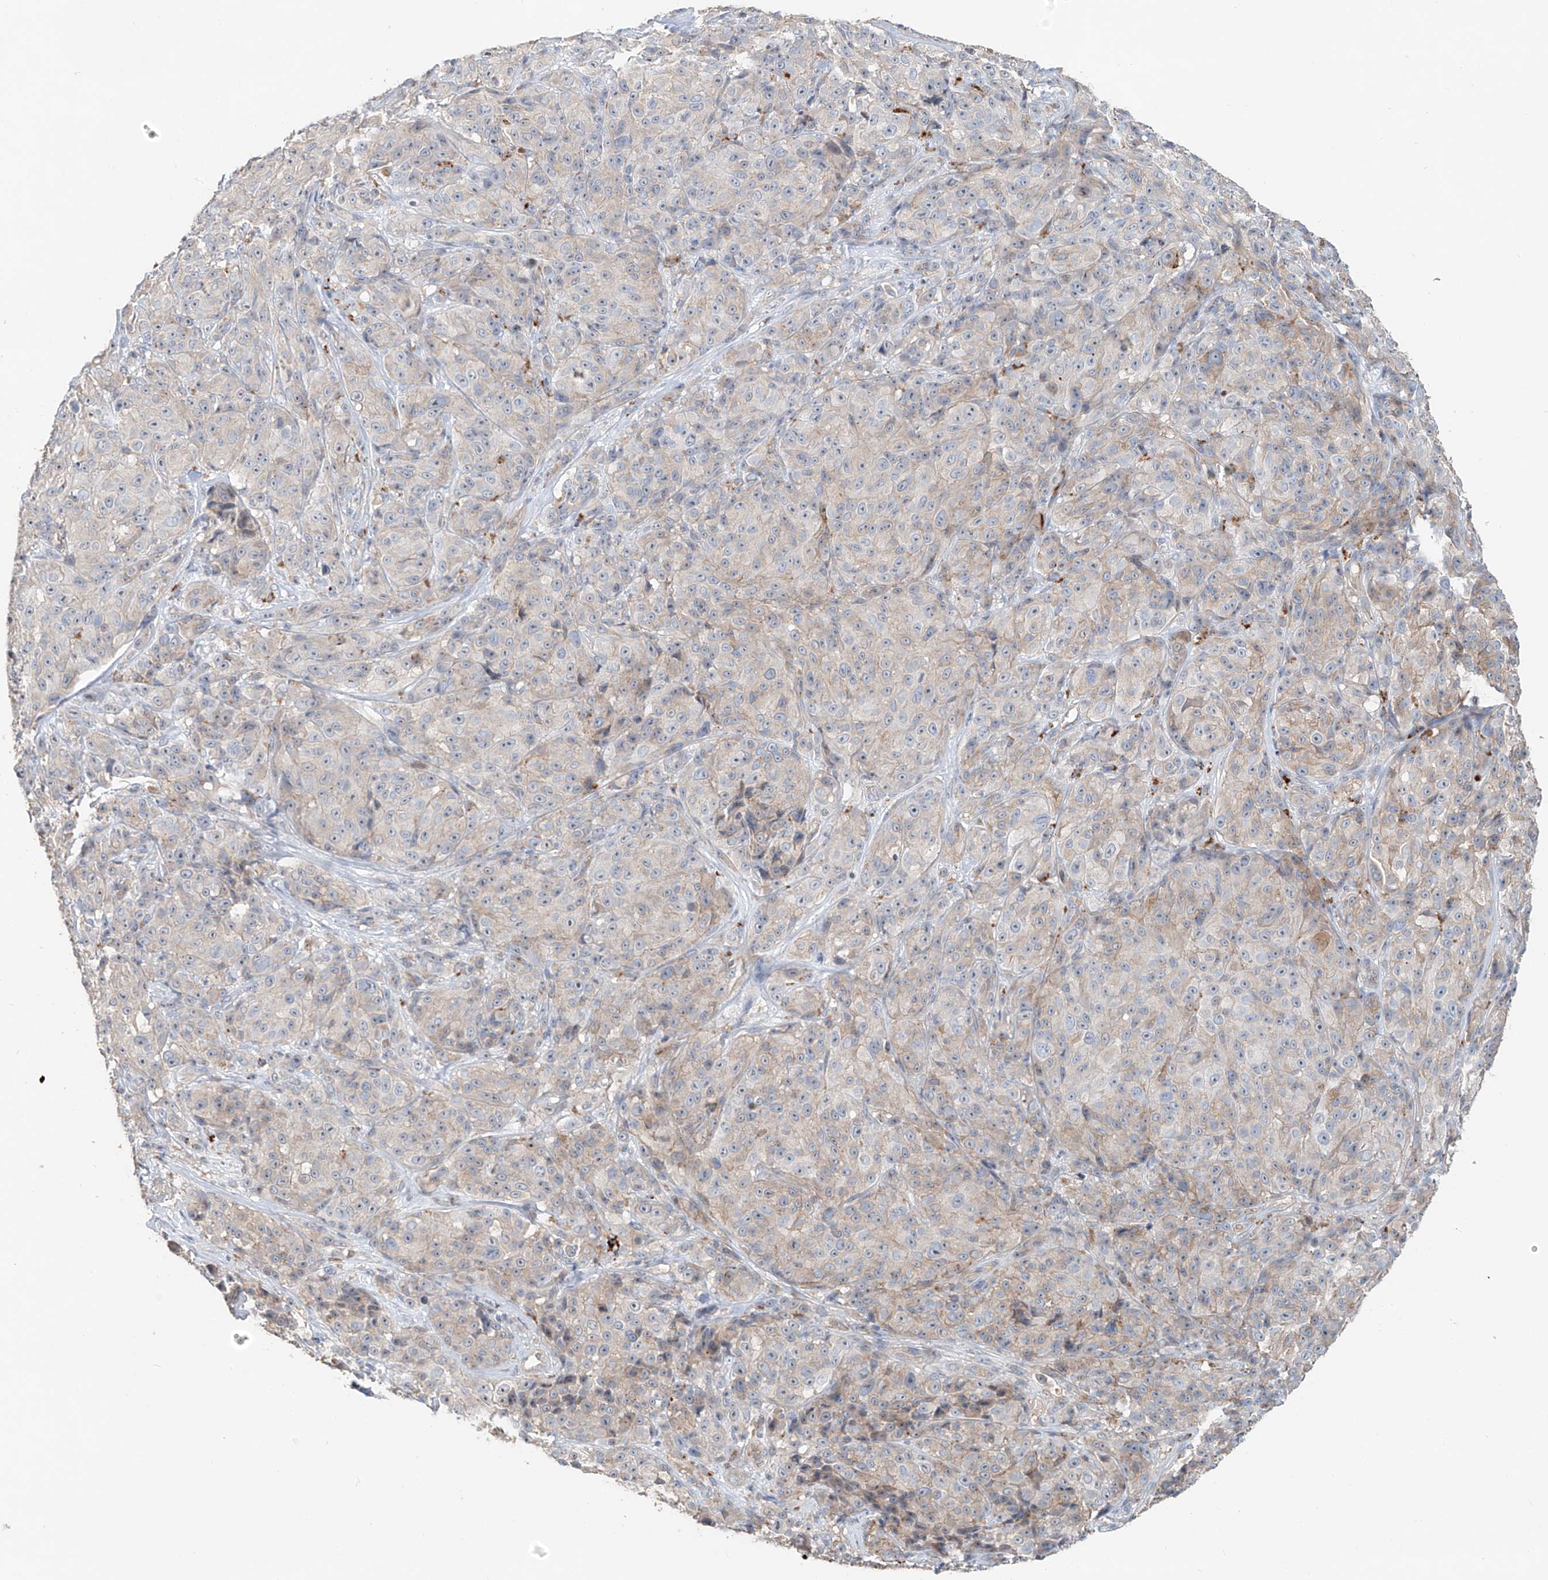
{"staining": {"intensity": "negative", "quantity": "none", "location": "none"}, "tissue": "melanoma", "cell_type": "Tumor cells", "image_type": "cancer", "snomed": [{"axis": "morphology", "description": "Malignant melanoma, NOS"}, {"axis": "topography", "description": "Skin"}], "caption": "Protein analysis of melanoma shows no significant positivity in tumor cells.", "gene": "TRIM47", "patient": {"sex": "male", "age": 73}}